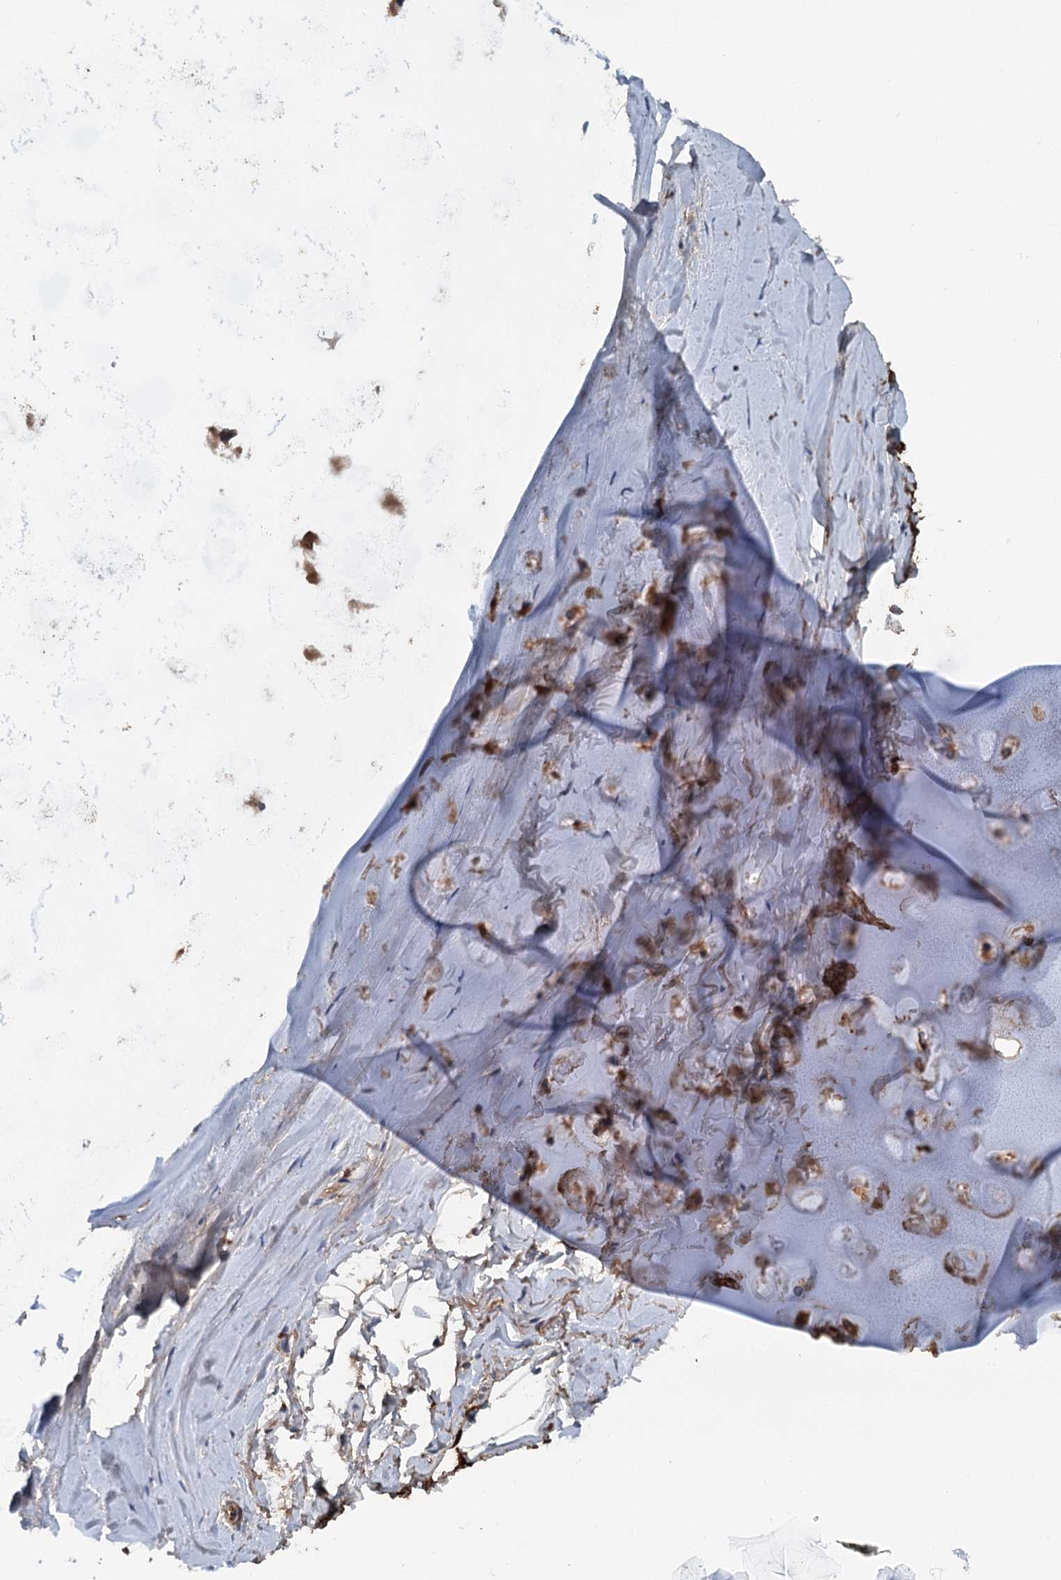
{"staining": {"intensity": "moderate", "quantity": "25%-75%", "location": "cytoplasmic/membranous"}, "tissue": "adipose tissue", "cell_type": "Adipocytes", "image_type": "normal", "snomed": [{"axis": "morphology", "description": "Normal tissue, NOS"}, {"axis": "topography", "description": "Lymph node"}, {"axis": "topography", "description": "Bronchus"}], "caption": "A histopathology image of human adipose tissue stained for a protein demonstrates moderate cytoplasmic/membranous brown staining in adipocytes. (DAB (3,3'-diaminobenzidine) IHC, brown staining for protein, blue staining for nuclei).", "gene": "PDSS1", "patient": {"sex": "male", "age": 63}}